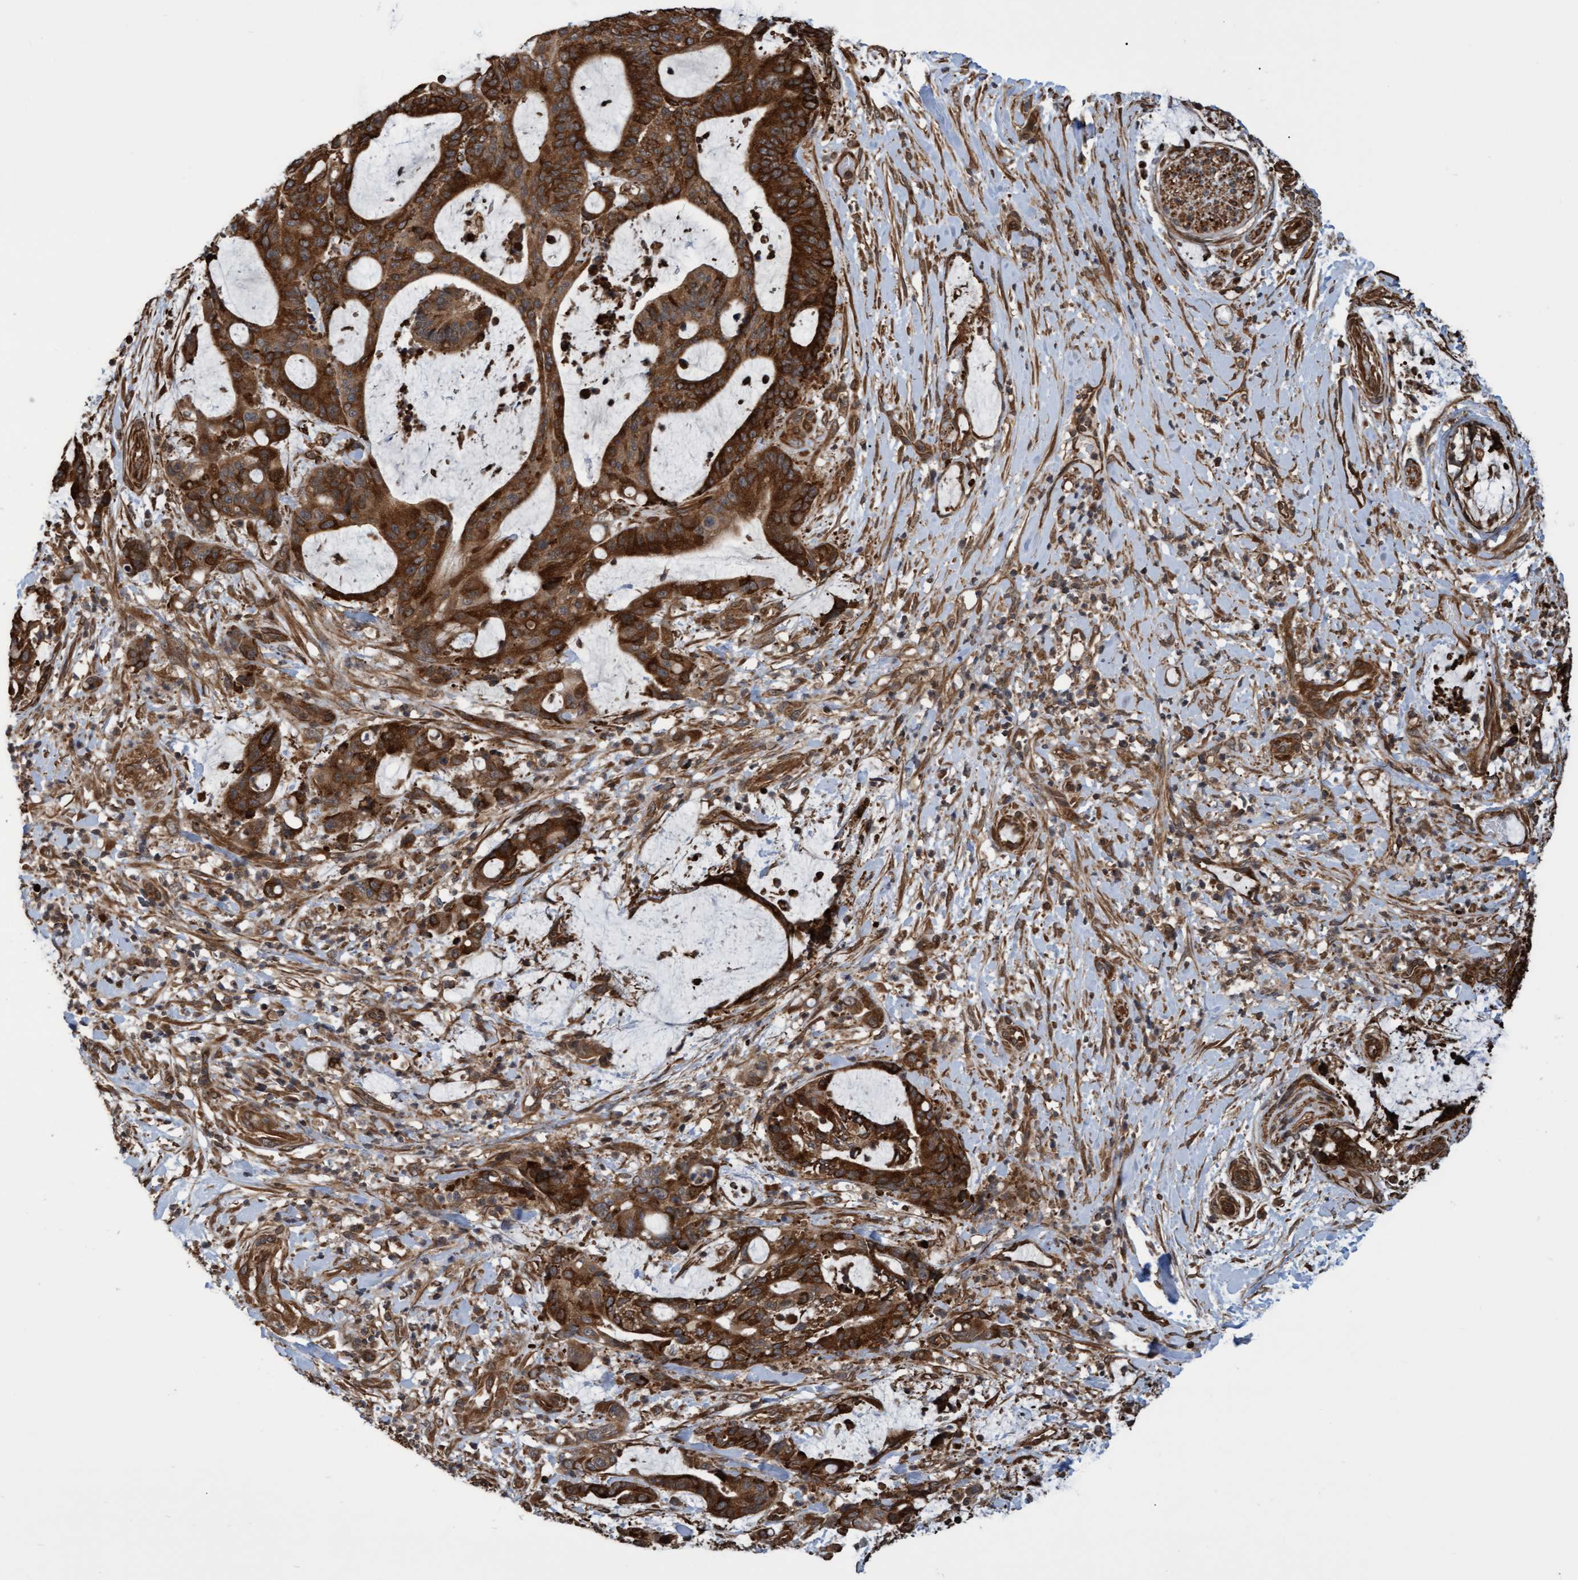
{"staining": {"intensity": "strong", "quantity": ">75%", "location": "cytoplasmic/membranous"}, "tissue": "liver cancer", "cell_type": "Tumor cells", "image_type": "cancer", "snomed": [{"axis": "morphology", "description": "Normal tissue, NOS"}, {"axis": "morphology", "description": "Cholangiocarcinoma"}, {"axis": "topography", "description": "Liver"}, {"axis": "topography", "description": "Peripheral nerve tissue"}], "caption": "Liver cancer (cholangiocarcinoma) was stained to show a protein in brown. There is high levels of strong cytoplasmic/membranous staining in about >75% of tumor cells.", "gene": "TNFRSF10B", "patient": {"sex": "female", "age": 73}}